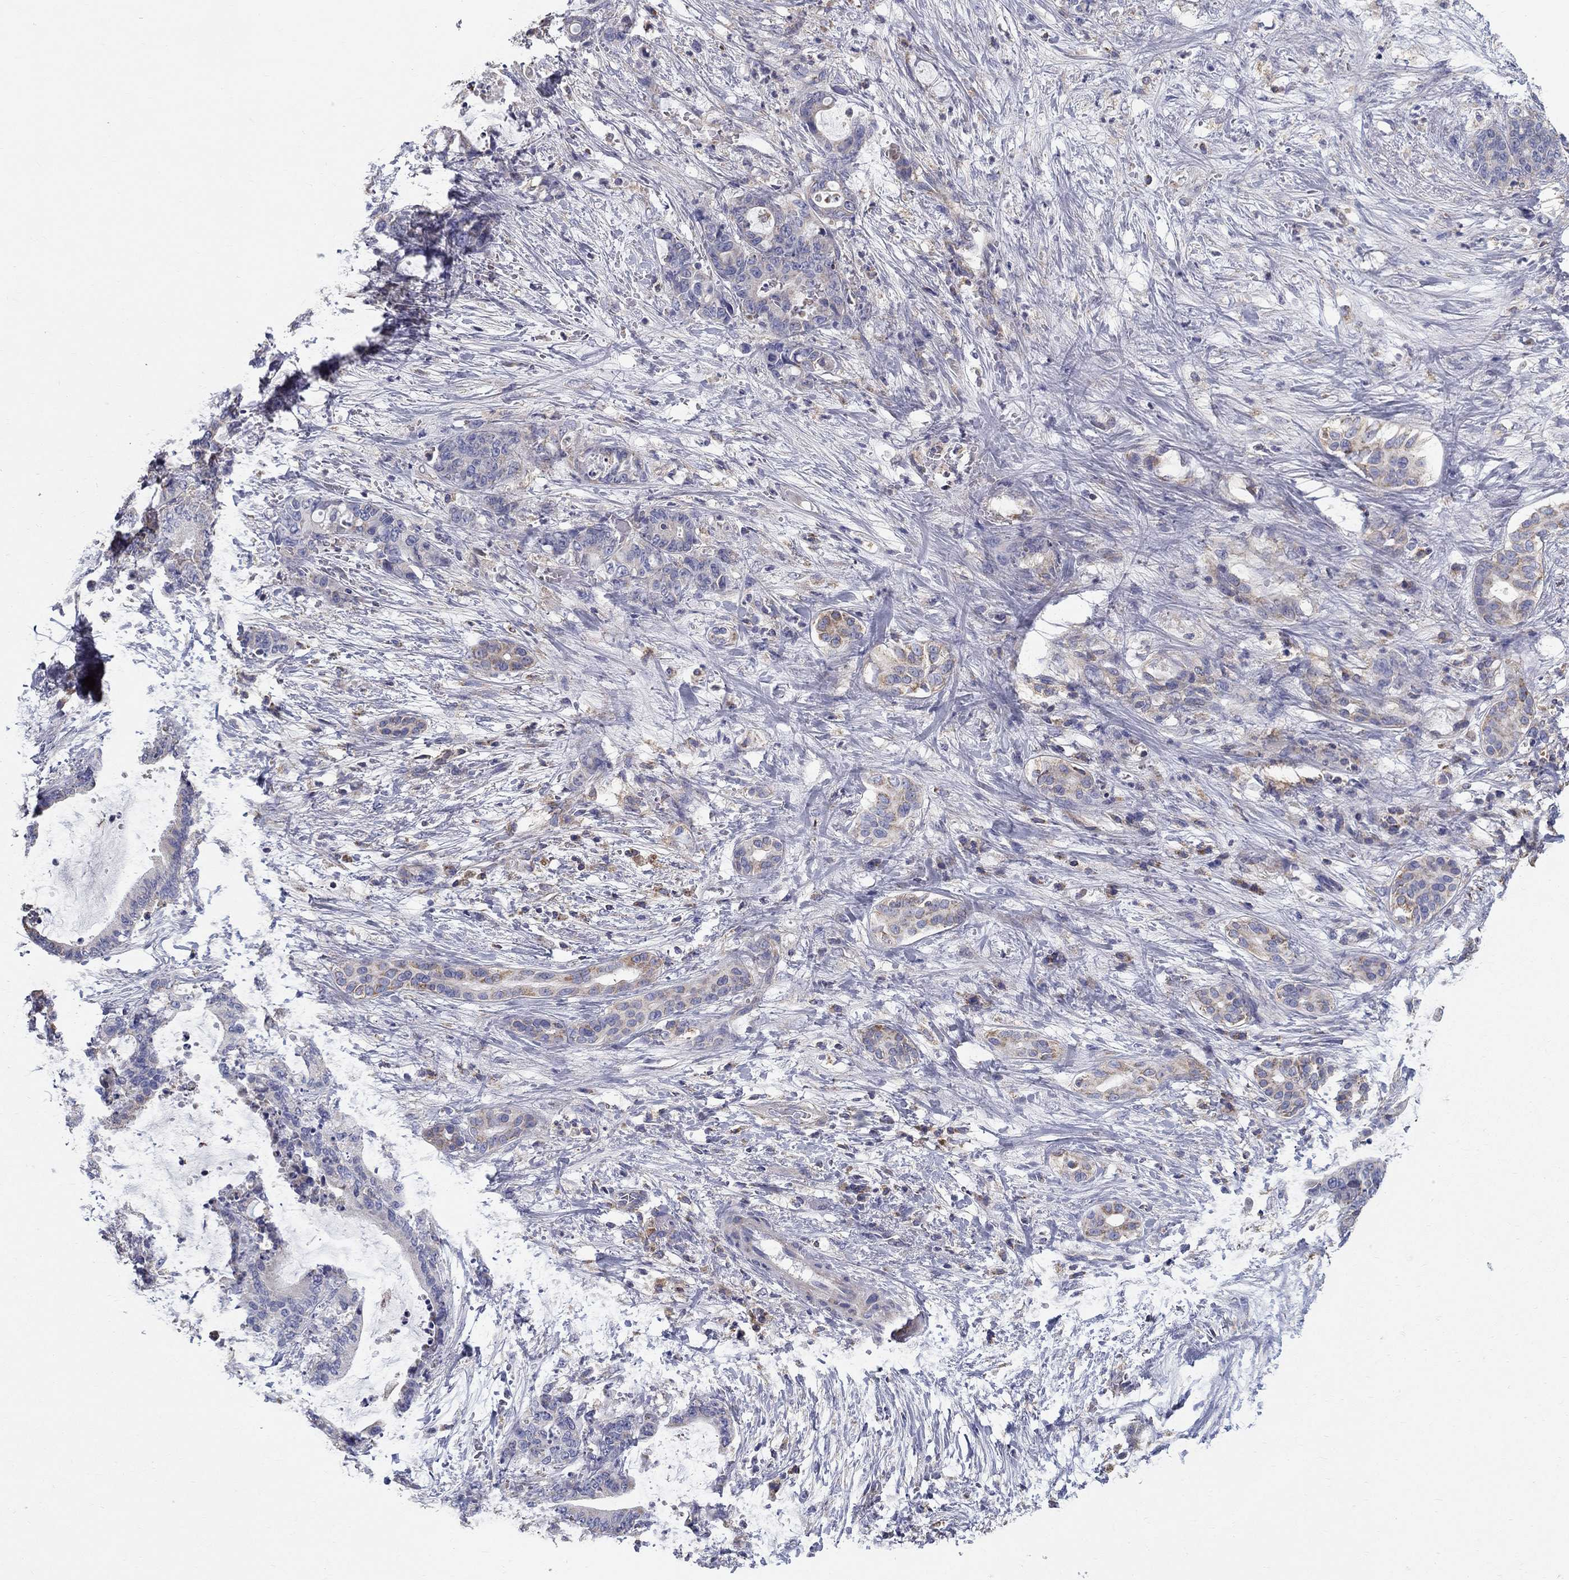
{"staining": {"intensity": "moderate", "quantity": "<25%", "location": "cytoplasmic/membranous"}, "tissue": "liver cancer", "cell_type": "Tumor cells", "image_type": "cancer", "snomed": [{"axis": "morphology", "description": "Cholangiocarcinoma"}, {"axis": "topography", "description": "Liver"}], "caption": "This image shows IHC staining of cholangiocarcinoma (liver), with low moderate cytoplasmic/membranous staining in approximately <25% of tumor cells.", "gene": "NME5", "patient": {"sex": "female", "age": 73}}